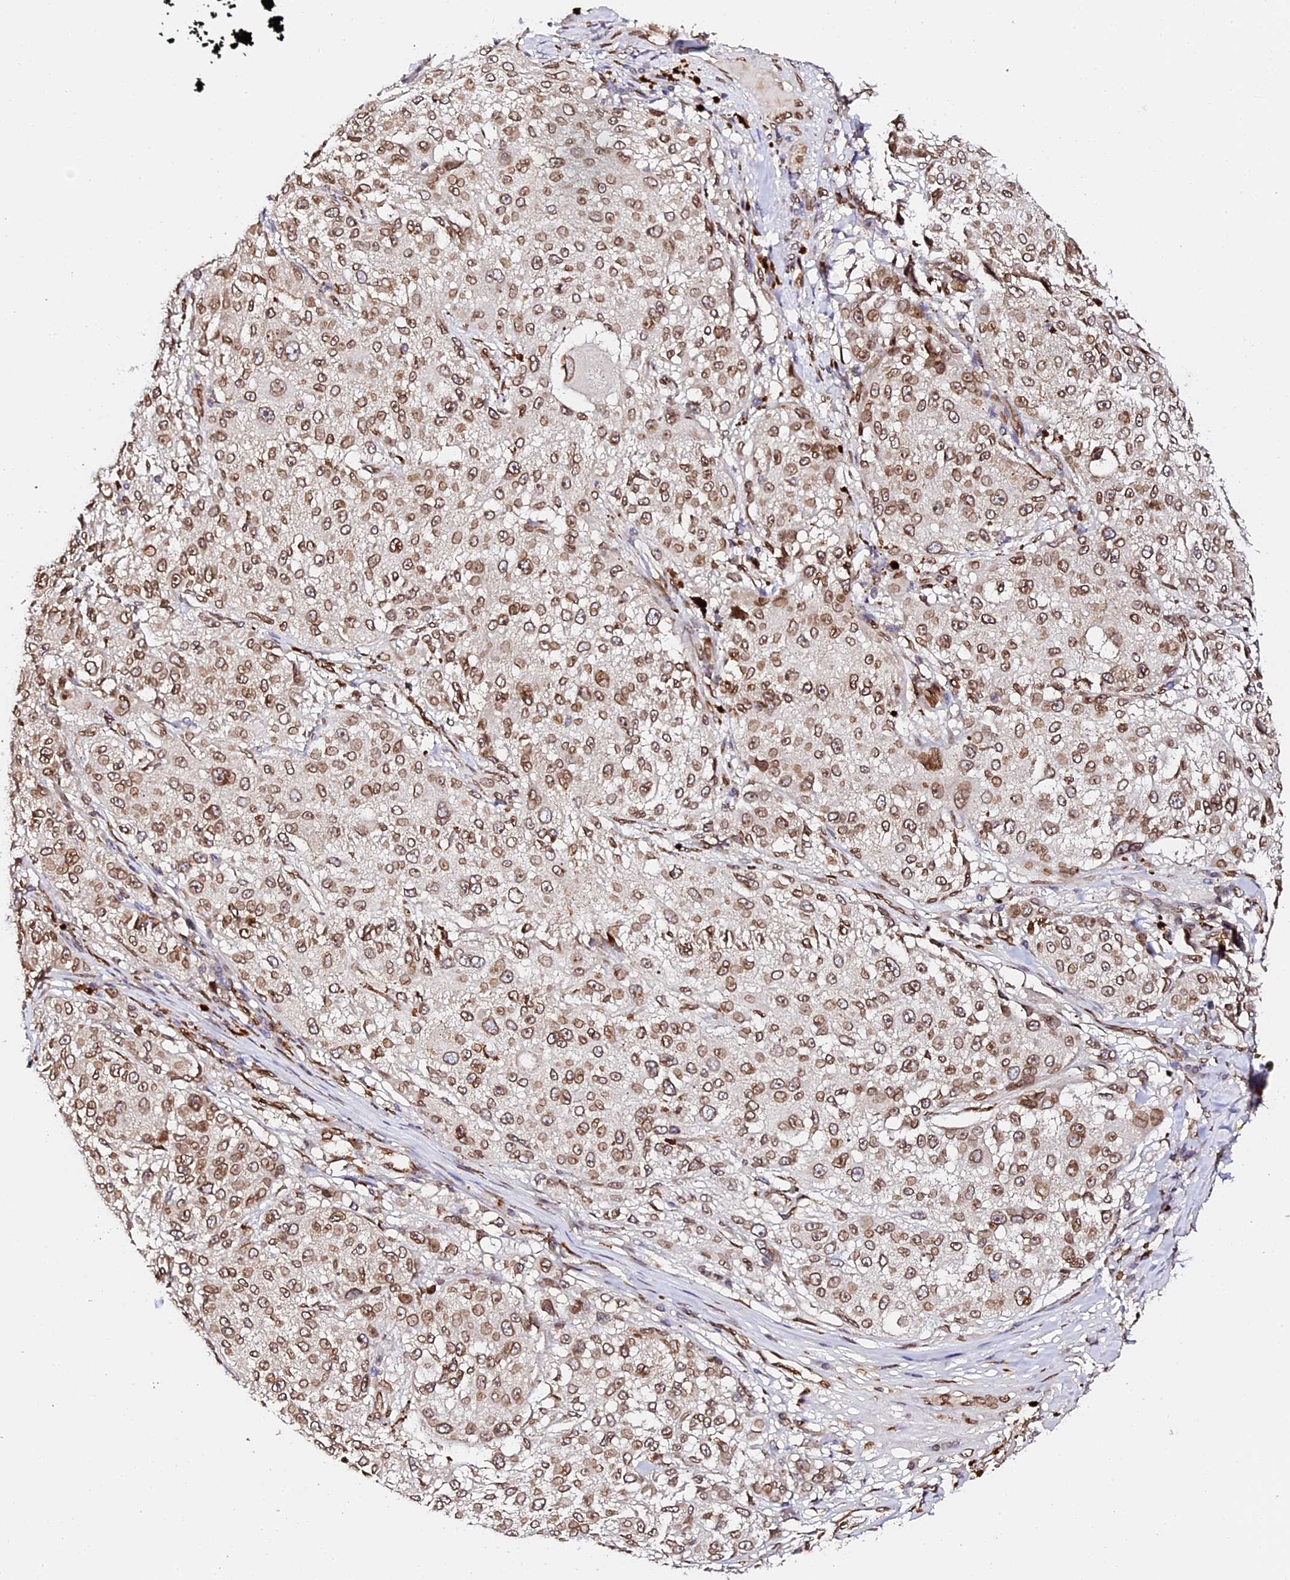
{"staining": {"intensity": "moderate", "quantity": ">75%", "location": "cytoplasmic/membranous,nuclear"}, "tissue": "melanoma", "cell_type": "Tumor cells", "image_type": "cancer", "snomed": [{"axis": "morphology", "description": "Necrosis, NOS"}, {"axis": "morphology", "description": "Malignant melanoma, NOS"}, {"axis": "topography", "description": "Skin"}], "caption": "Immunohistochemical staining of human melanoma exhibits medium levels of moderate cytoplasmic/membranous and nuclear protein positivity in about >75% of tumor cells.", "gene": "ANAPC5", "patient": {"sex": "female", "age": 87}}